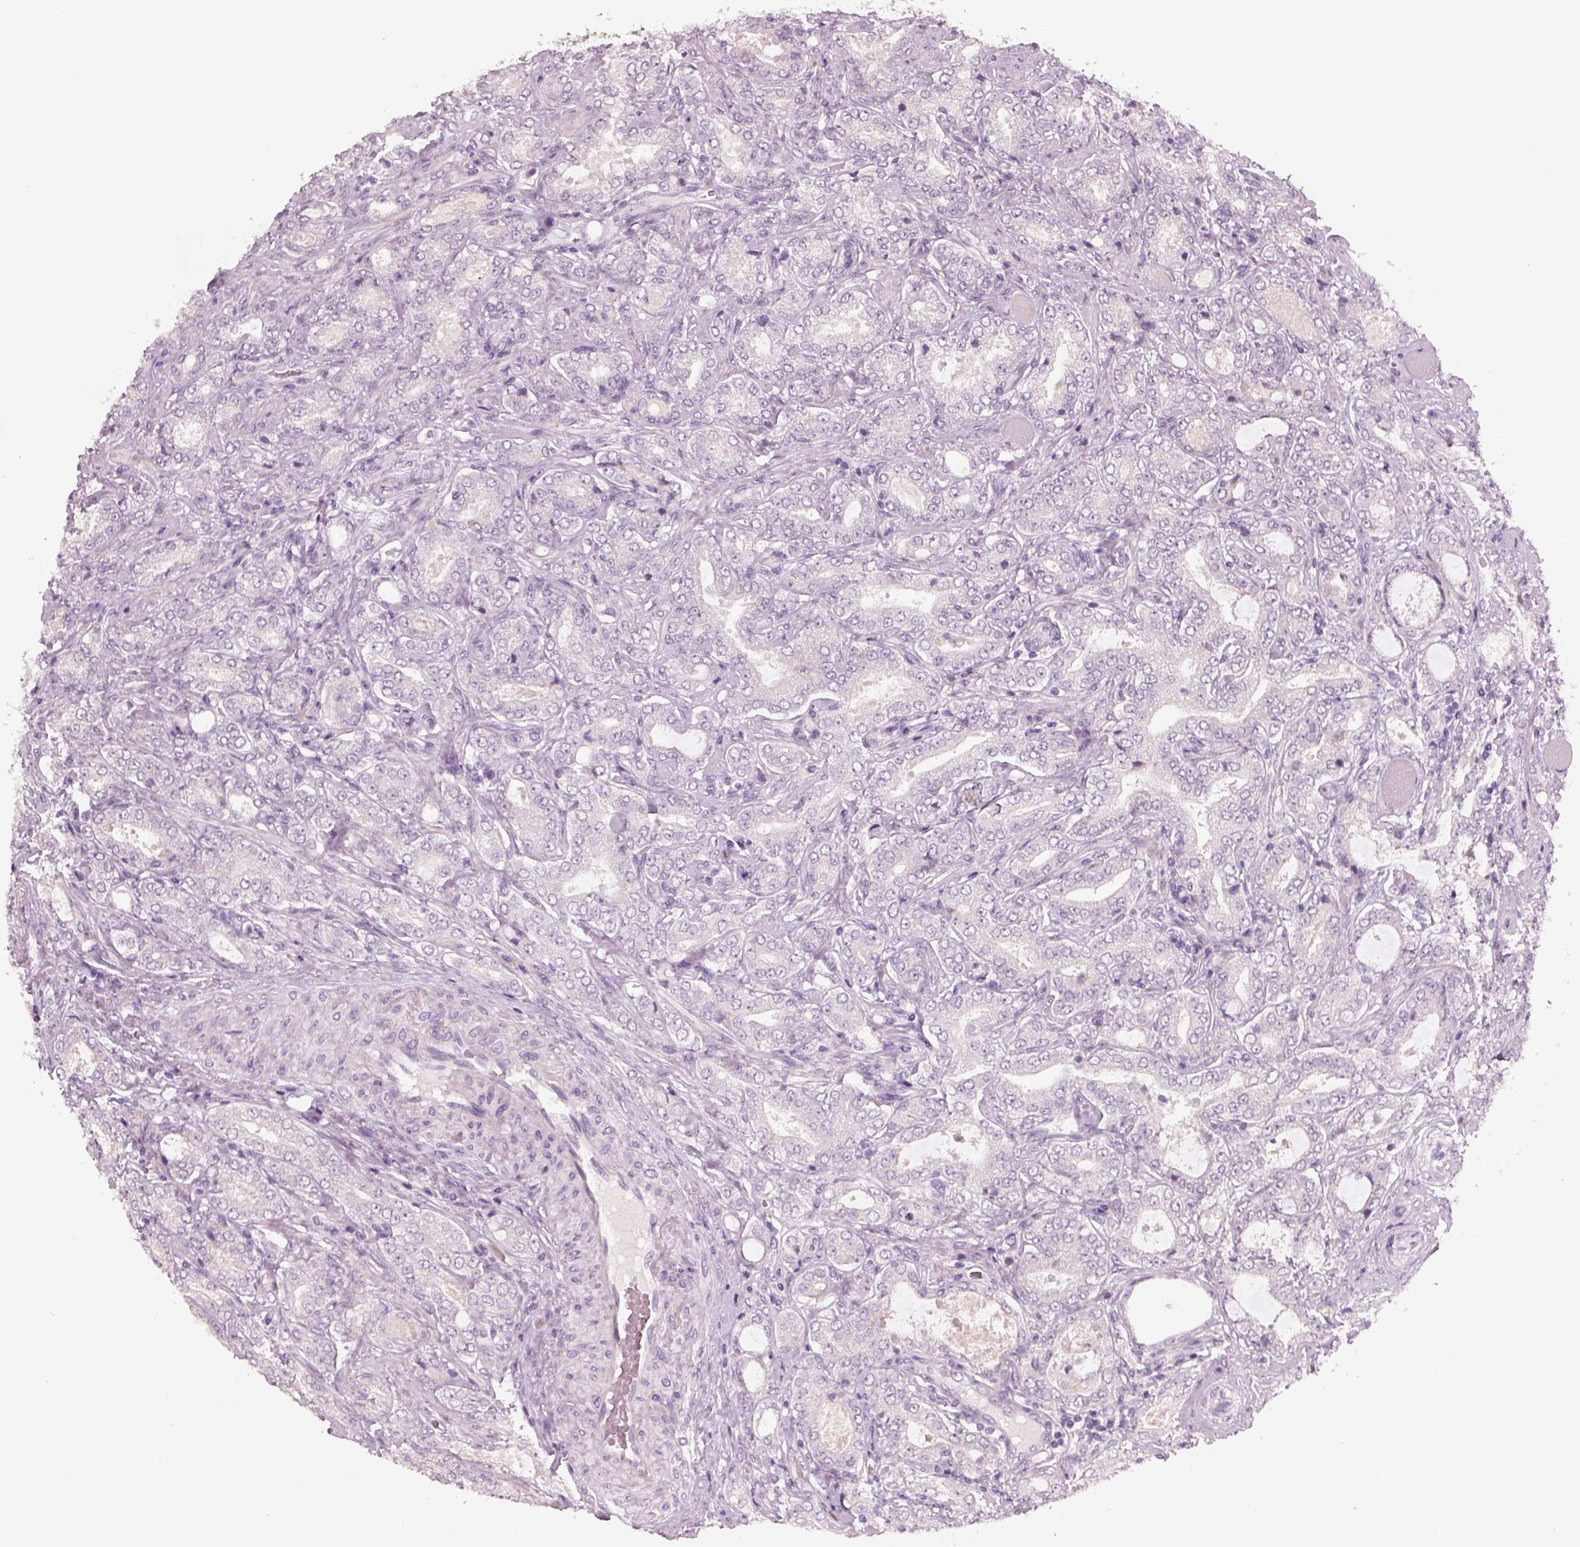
{"staining": {"intensity": "negative", "quantity": "none", "location": "none"}, "tissue": "prostate cancer", "cell_type": "Tumor cells", "image_type": "cancer", "snomed": [{"axis": "morphology", "description": "Adenocarcinoma, NOS"}, {"axis": "topography", "description": "Prostate"}], "caption": "DAB immunohistochemical staining of human prostate adenocarcinoma displays no significant positivity in tumor cells.", "gene": "PENK", "patient": {"sex": "male", "age": 64}}